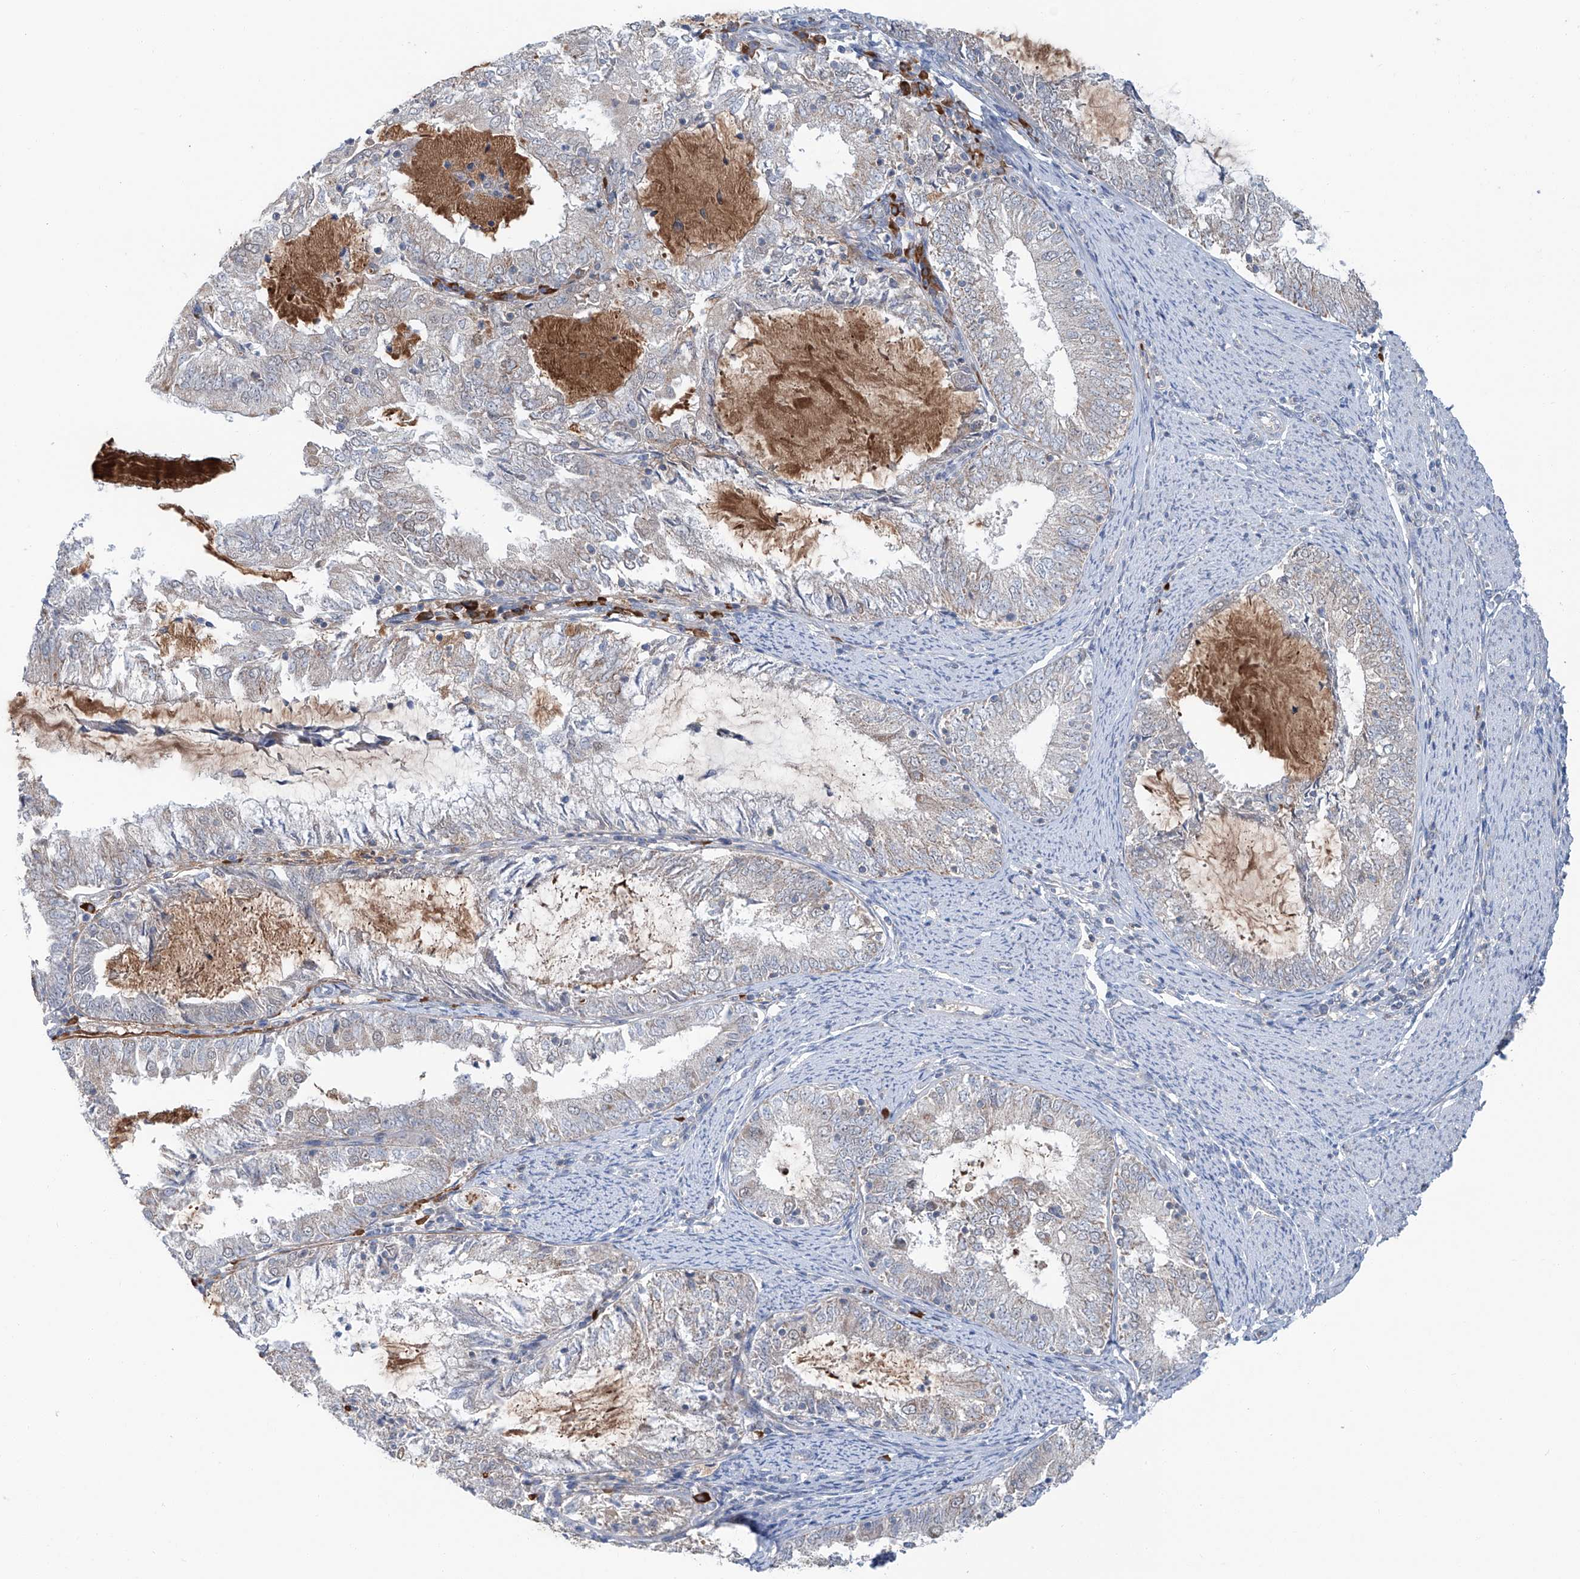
{"staining": {"intensity": "weak", "quantity": "<25%", "location": "cytoplasmic/membranous"}, "tissue": "endometrial cancer", "cell_type": "Tumor cells", "image_type": "cancer", "snomed": [{"axis": "morphology", "description": "Adenocarcinoma, NOS"}, {"axis": "topography", "description": "Endometrium"}], "caption": "An immunohistochemistry photomicrograph of endometrial cancer (adenocarcinoma) is shown. There is no staining in tumor cells of endometrial cancer (adenocarcinoma).", "gene": "SIX4", "patient": {"sex": "female", "age": 57}}